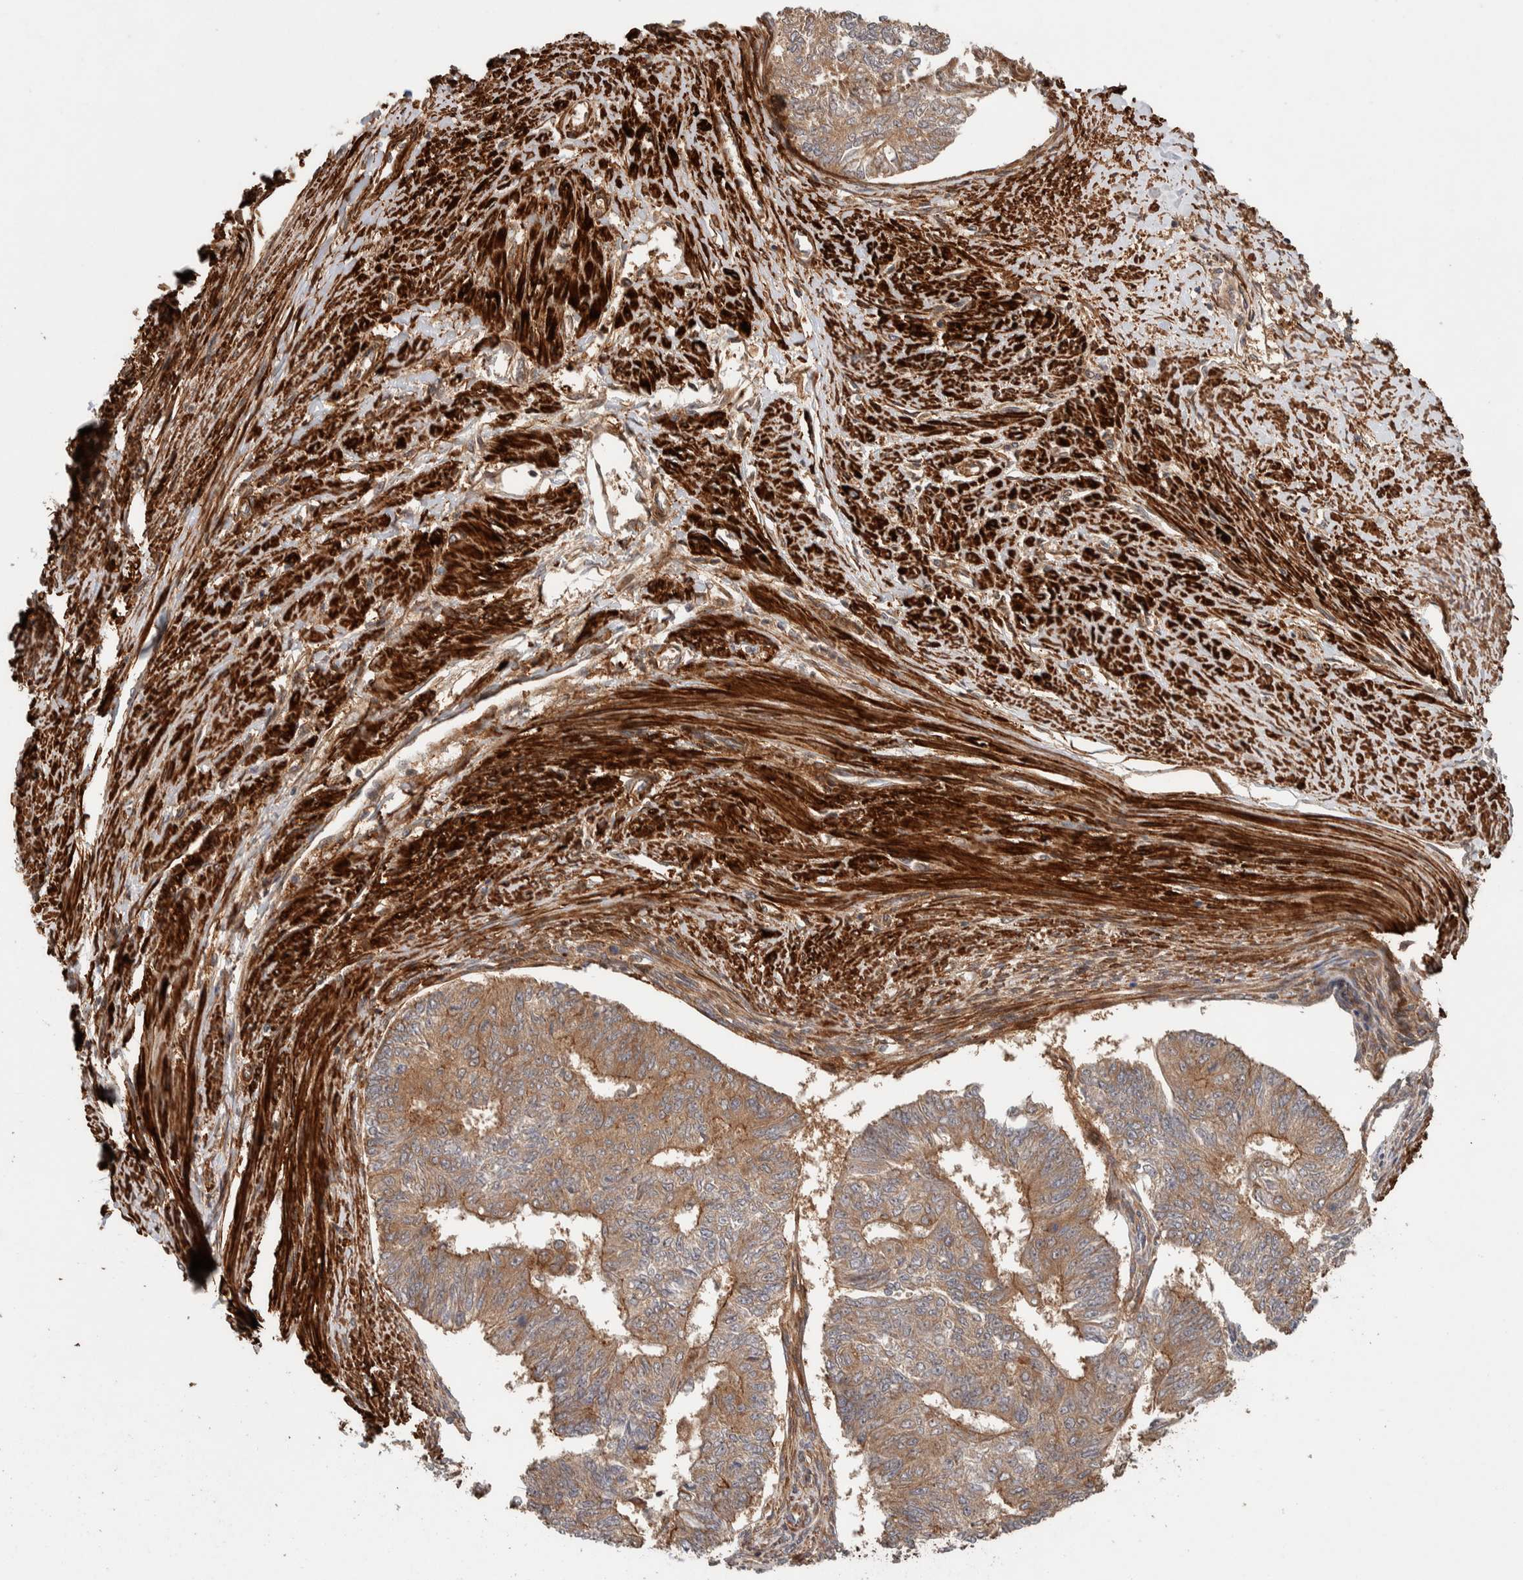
{"staining": {"intensity": "weak", "quantity": "25%-75%", "location": "cytoplasmic/membranous"}, "tissue": "endometrial cancer", "cell_type": "Tumor cells", "image_type": "cancer", "snomed": [{"axis": "morphology", "description": "Adenocarcinoma, NOS"}, {"axis": "topography", "description": "Endometrium"}], "caption": "A brown stain shows weak cytoplasmic/membranous positivity of a protein in human endometrial adenocarcinoma tumor cells. The staining was performed using DAB (3,3'-diaminobenzidine) to visualize the protein expression in brown, while the nuclei were stained in blue with hematoxylin (Magnification: 20x).", "gene": "SYNRG", "patient": {"sex": "female", "age": 32}}